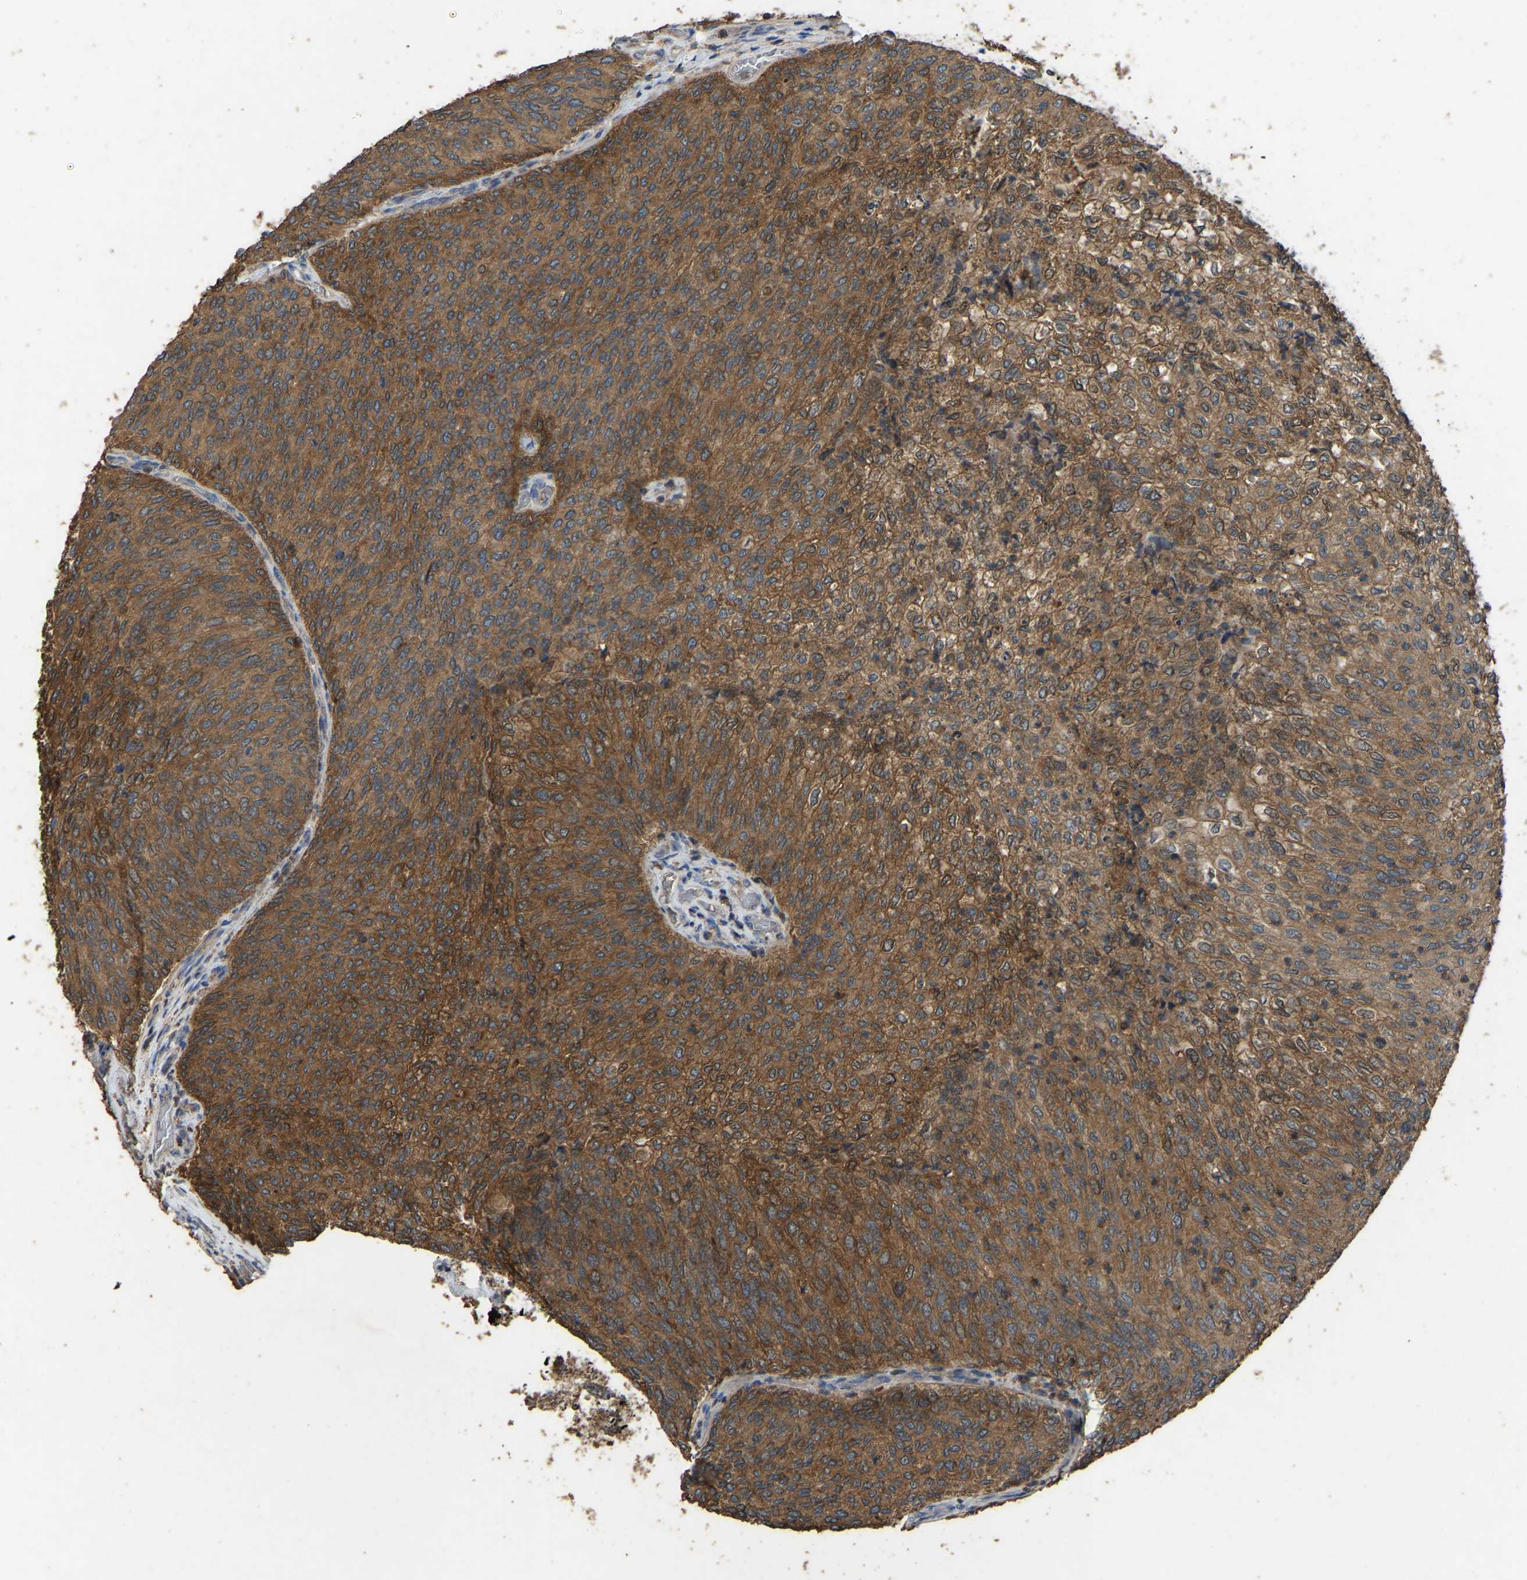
{"staining": {"intensity": "moderate", "quantity": ">75%", "location": "cytoplasmic/membranous"}, "tissue": "urothelial cancer", "cell_type": "Tumor cells", "image_type": "cancer", "snomed": [{"axis": "morphology", "description": "Urothelial carcinoma, Low grade"}, {"axis": "topography", "description": "Urinary bladder"}], "caption": "A micrograph of human urothelial cancer stained for a protein displays moderate cytoplasmic/membranous brown staining in tumor cells.", "gene": "FHIT", "patient": {"sex": "female", "age": 79}}